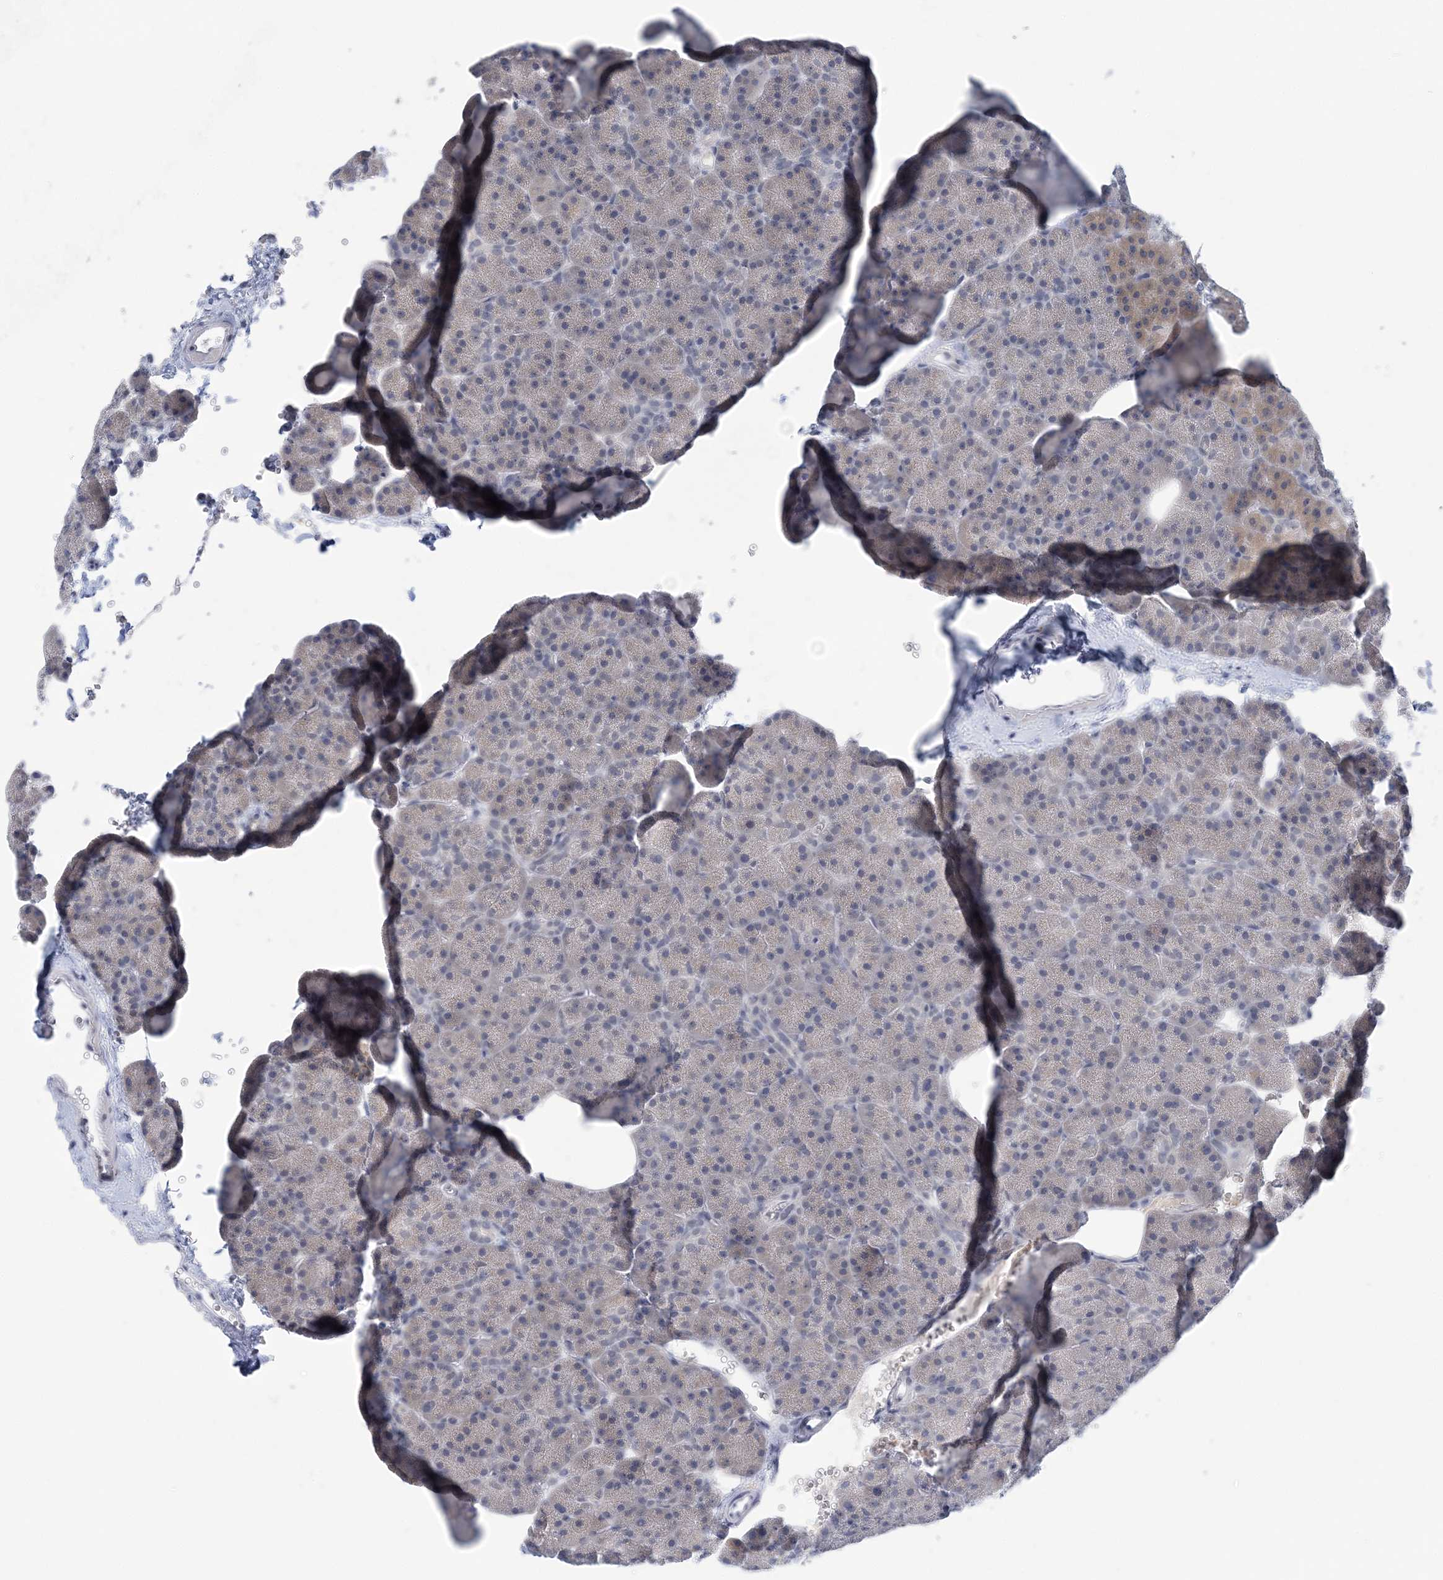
{"staining": {"intensity": "weak", "quantity": "<25%", "location": "cytoplasmic/membranous"}, "tissue": "pancreas", "cell_type": "Exocrine glandular cells", "image_type": "normal", "snomed": [{"axis": "morphology", "description": "Normal tissue, NOS"}, {"axis": "morphology", "description": "Carcinoid, malignant, NOS"}, {"axis": "topography", "description": "Pancreas"}], "caption": "This is an immunohistochemistry histopathology image of unremarkable human pancreas. There is no staining in exocrine glandular cells.", "gene": "ZBTB7A", "patient": {"sex": "female", "age": 35}}